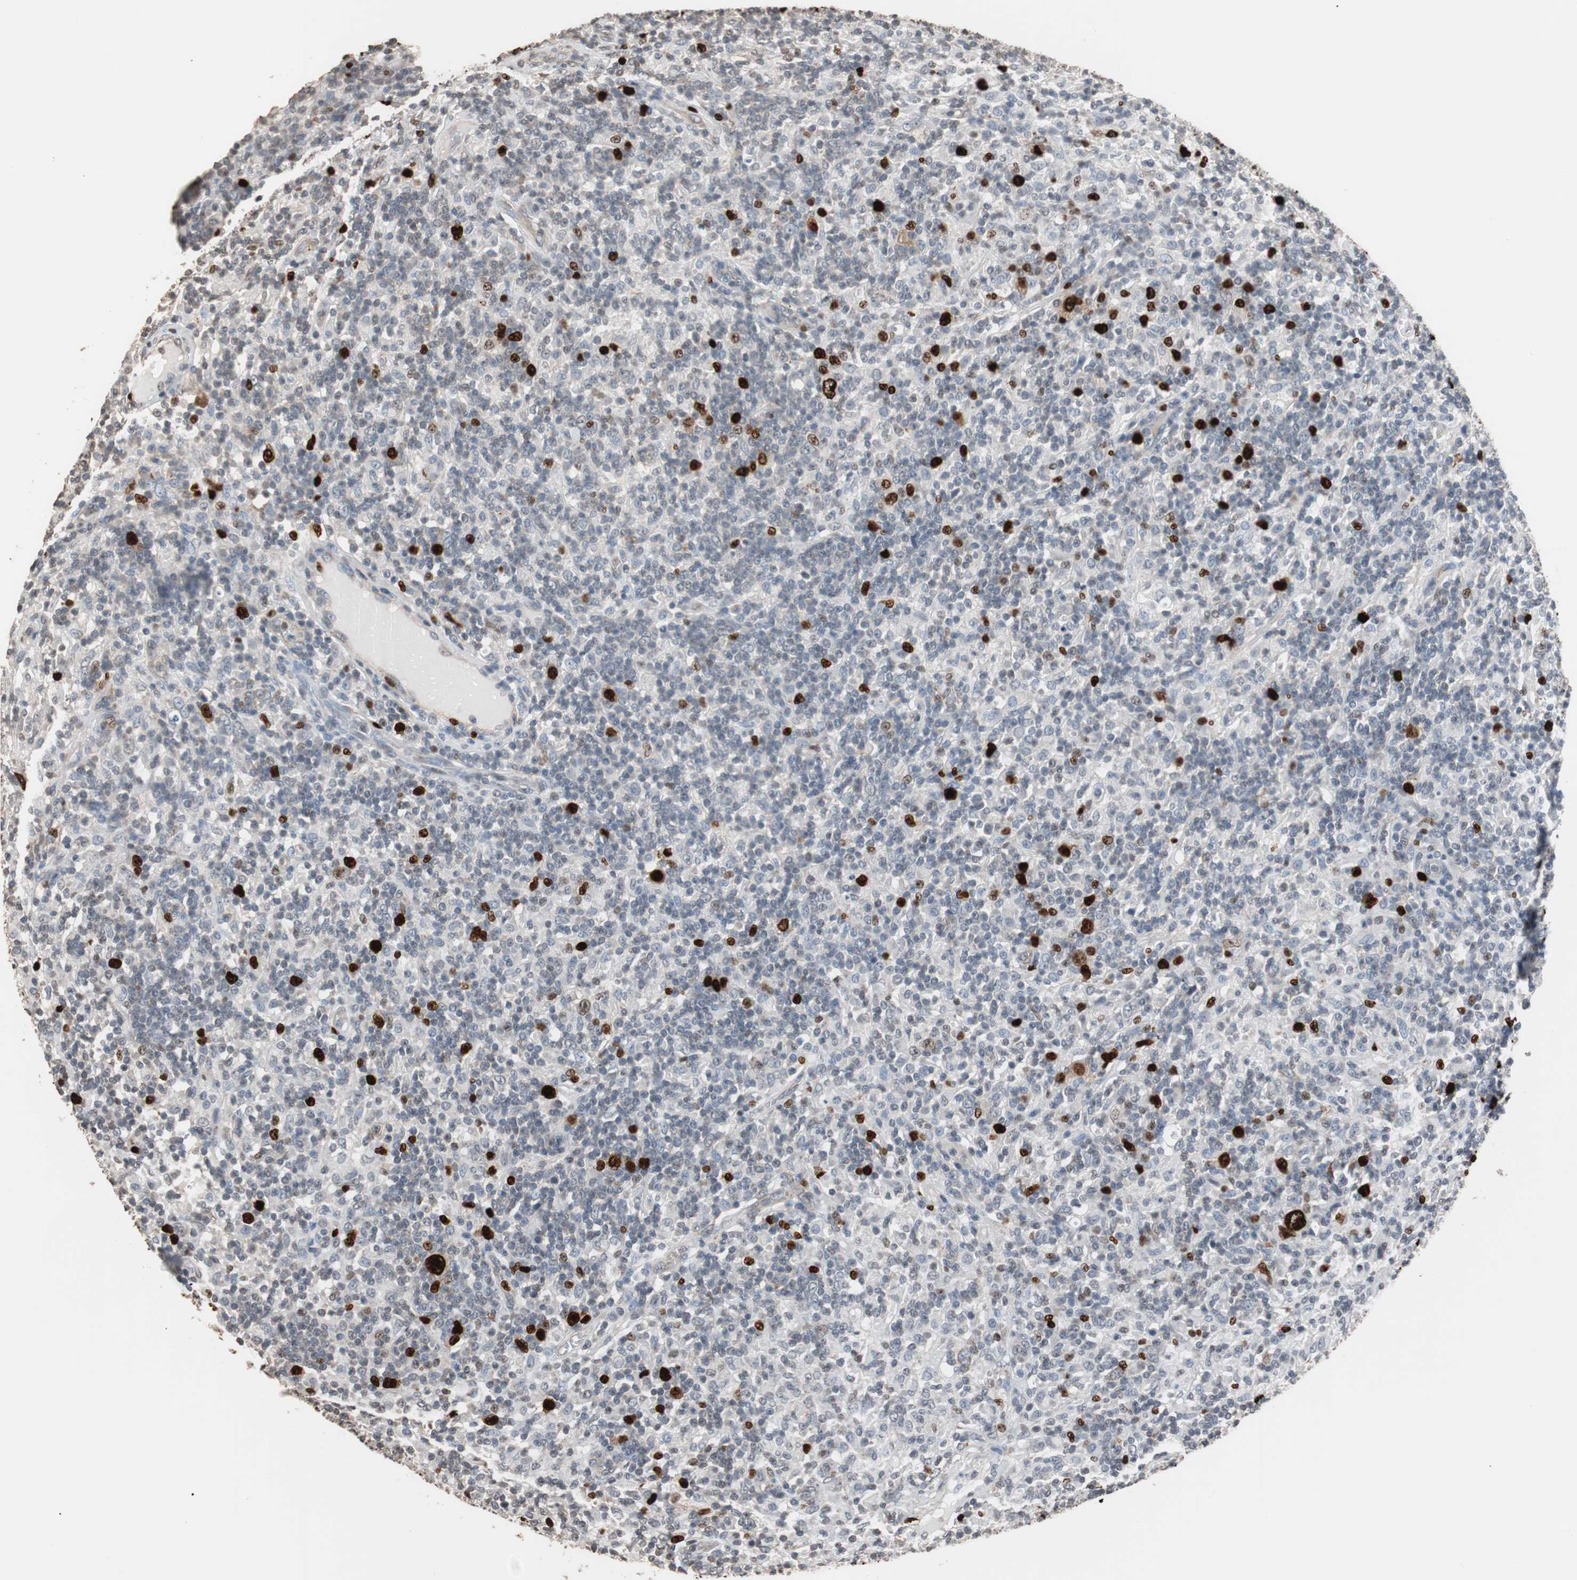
{"staining": {"intensity": "strong", "quantity": "<25%", "location": "nuclear"}, "tissue": "lymphoma", "cell_type": "Tumor cells", "image_type": "cancer", "snomed": [{"axis": "morphology", "description": "Hodgkin's disease, NOS"}, {"axis": "topography", "description": "Lymph node"}], "caption": "Human Hodgkin's disease stained for a protein (brown) demonstrates strong nuclear positive expression in approximately <25% of tumor cells.", "gene": "TOP2A", "patient": {"sex": "male", "age": 70}}